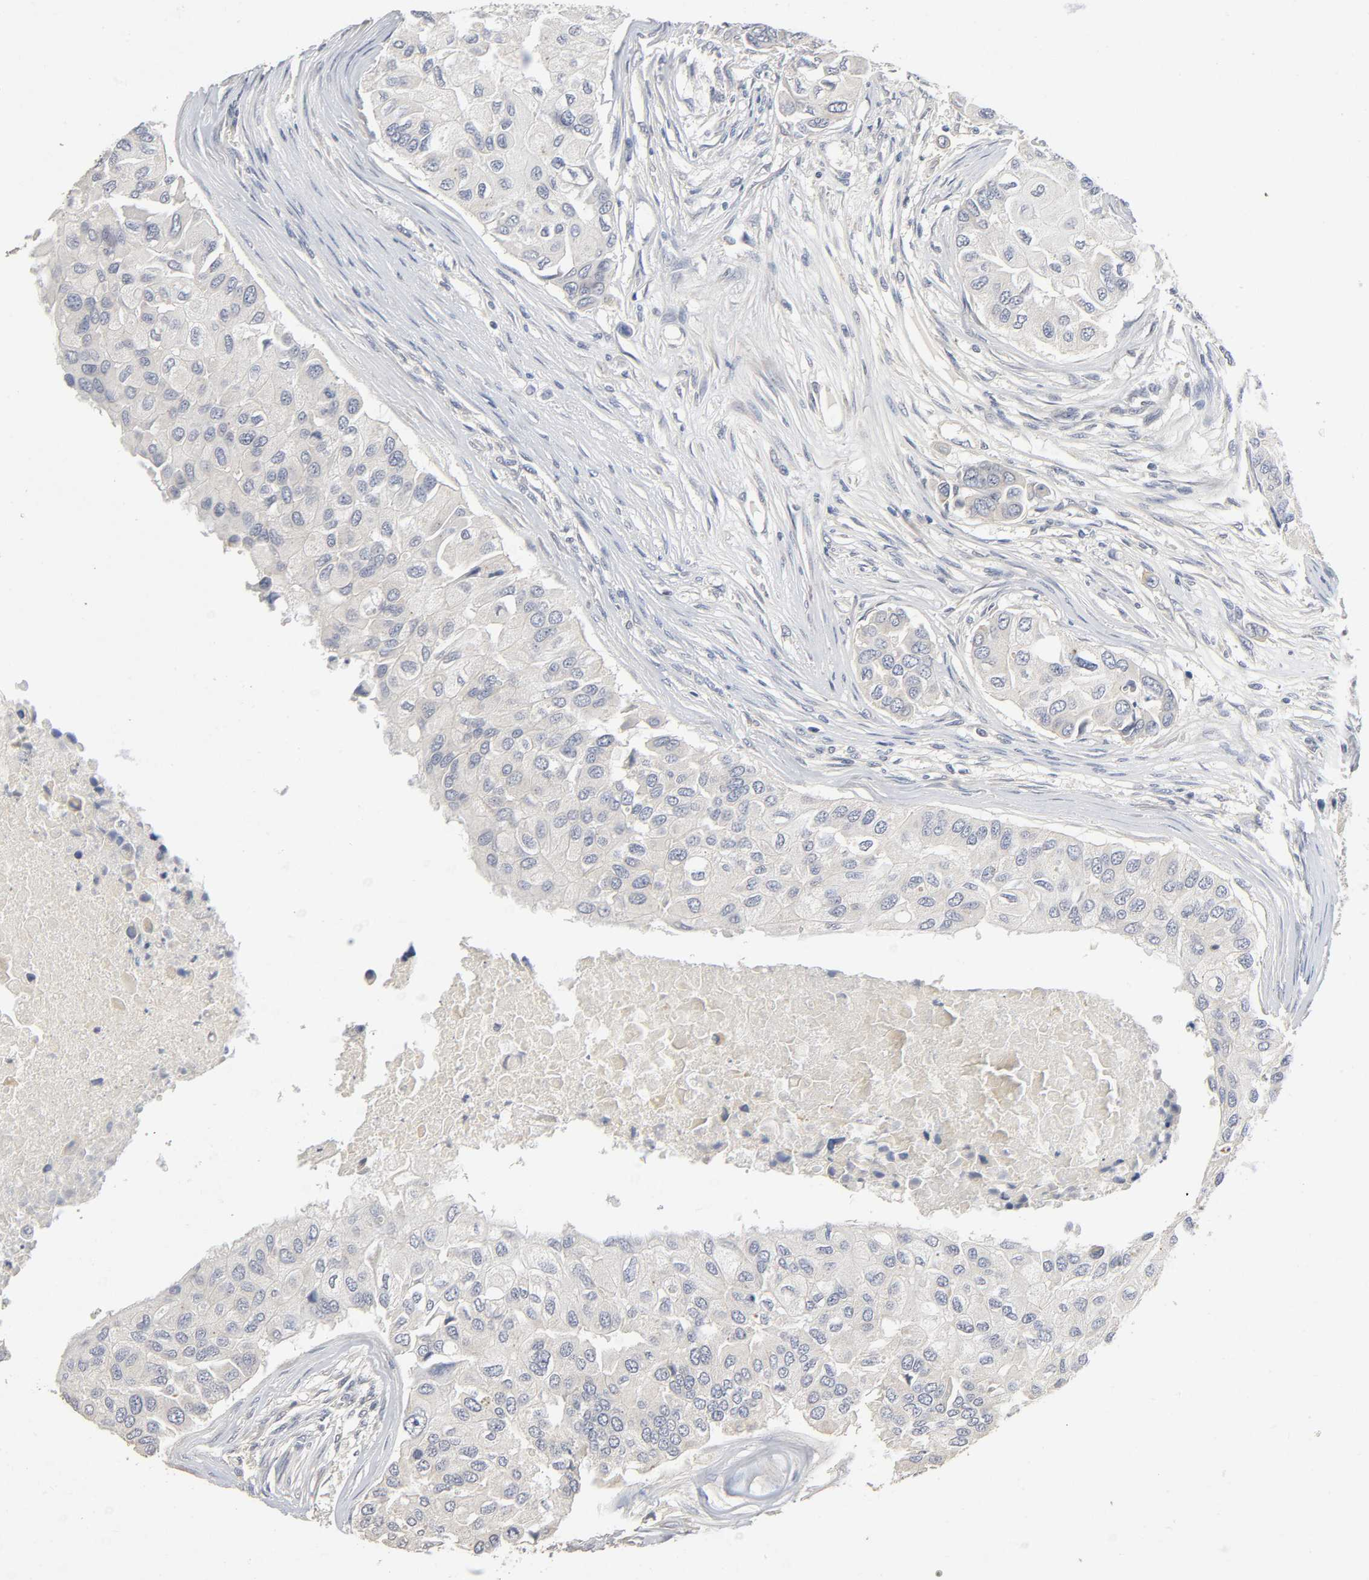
{"staining": {"intensity": "negative", "quantity": "none", "location": "none"}, "tissue": "breast cancer", "cell_type": "Tumor cells", "image_type": "cancer", "snomed": [{"axis": "morphology", "description": "Normal tissue, NOS"}, {"axis": "morphology", "description": "Duct carcinoma"}, {"axis": "topography", "description": "Breast"}], "caption": "Tumor cells are negative for brown protein staining in intraductal carcinoma (breast).", "gene": "SLC10A2", "patient": {"sex": "female", "age": 49}}